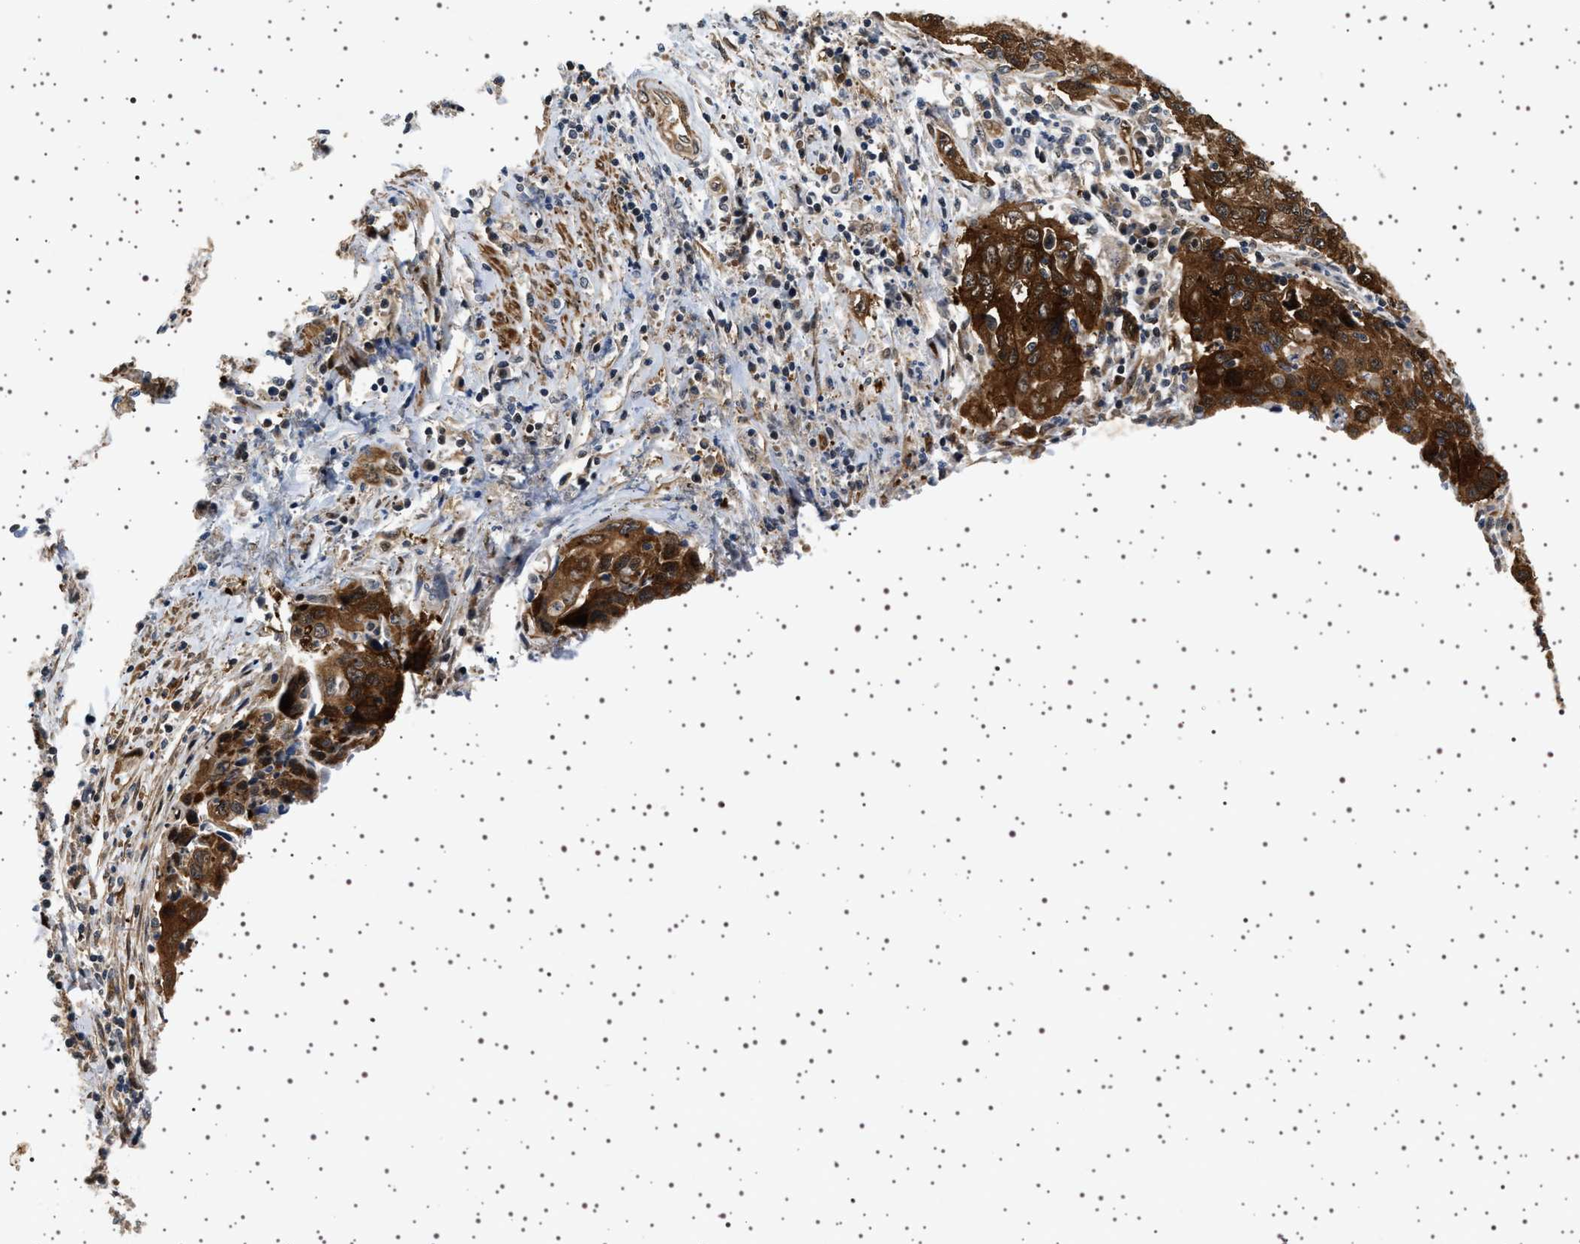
{"staining": {"intensity": "strong", "quantity": ">75%", "location": "cytoplasmic/membranous"}, "tissue": "cervical cancer", "cell_type": "Tumor cells", "image_type": "cancer", "snomed": [{"axis": "morphology", "description": "Squamous cell carcinoma, NOS"}, {"axis": "topography", "description": "Cervix"}], "caption": "Cervical squamous cell carcinoma tissue displays strong cytoplasmic/membranous staining in approximately >75% of tumor cells (DAB IHC with brightfield microscopy, high magnification).", "gene": "BAG3", "patient": {"sex": "female", "age": 53}}